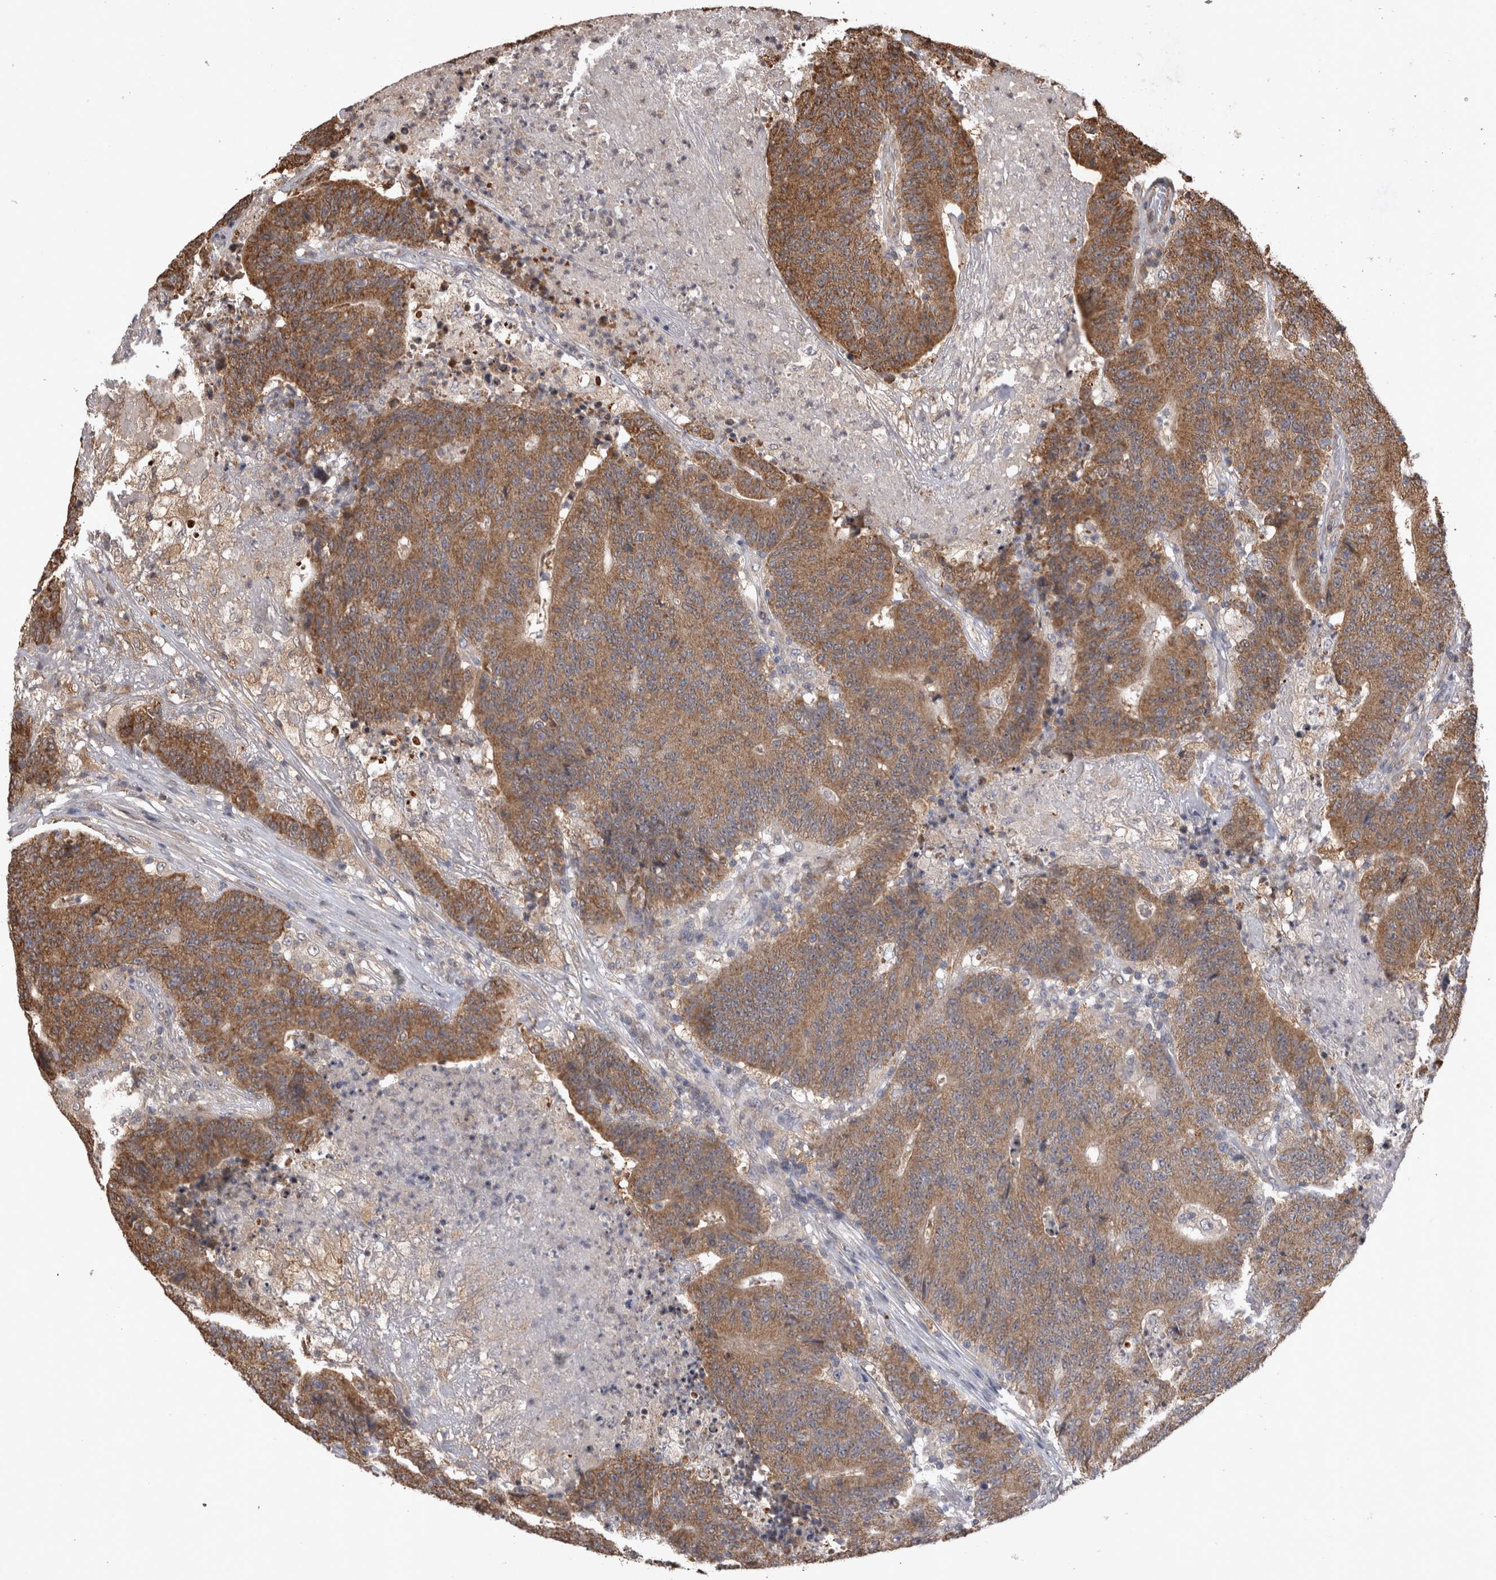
{"staining": {"intensity": "moderate", "quantity": ">75%", "location": "cytoplasmic/membranous"}, "tissue": "colorectal cancer", "cell_type": "Tumor cells", "image_type": "cancer", "snomed": [{"axis": "morphology", "description": "Normal tissue, NOS"}, {"axis": "morphology", "description": "Adenocarcinoma, NOS"}, {"axis": "topography", "description": "Colon"}], "caption": "Adenocarcinoma (colorectal) stained for a protein (brown) reveals moderate cytoplasmic/membranous positive staining in approximately >75% of tumor cells.", "gene": "PREP", "patient": {"sex": "female", "age": 75}}